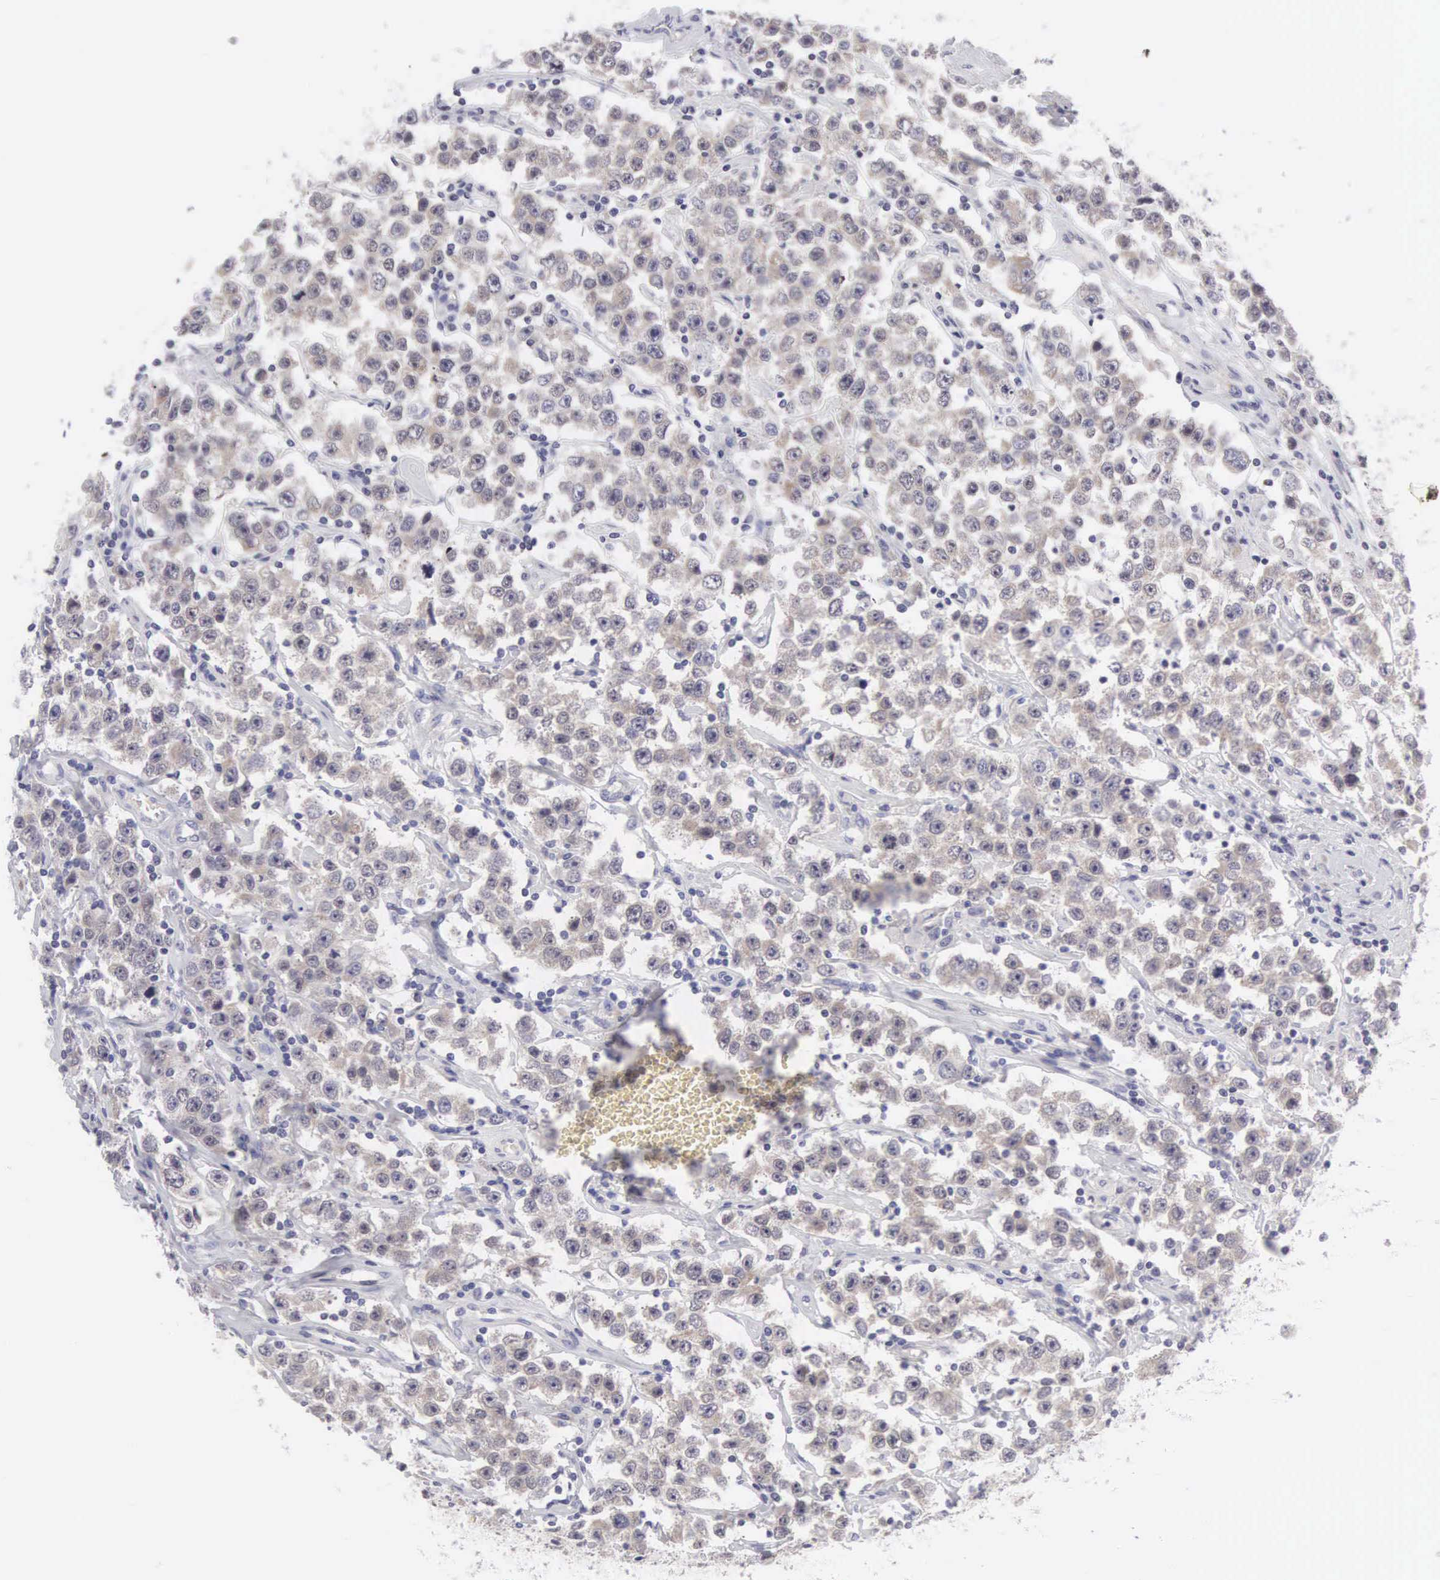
{"staining": {"intensity": "weak", "quantity": ">75%", "location": "cytoplasmic/membranous"}, "tissue": "testis cancer", "cell_type": "Tumor cells", "image_type": "cancer", "snomed": [{"axis": "morphology", "description": "Seminoma, NOS"}, {"axis": "topography", "description": "Testis"}], "caption": "The image shows staining of testis seminoma, revealing weak cytoplasmic/membranous protein staining (brown color) within tumor cells.", "gene": "SOX11", "patient": {"sex": "male", "age": 52}}